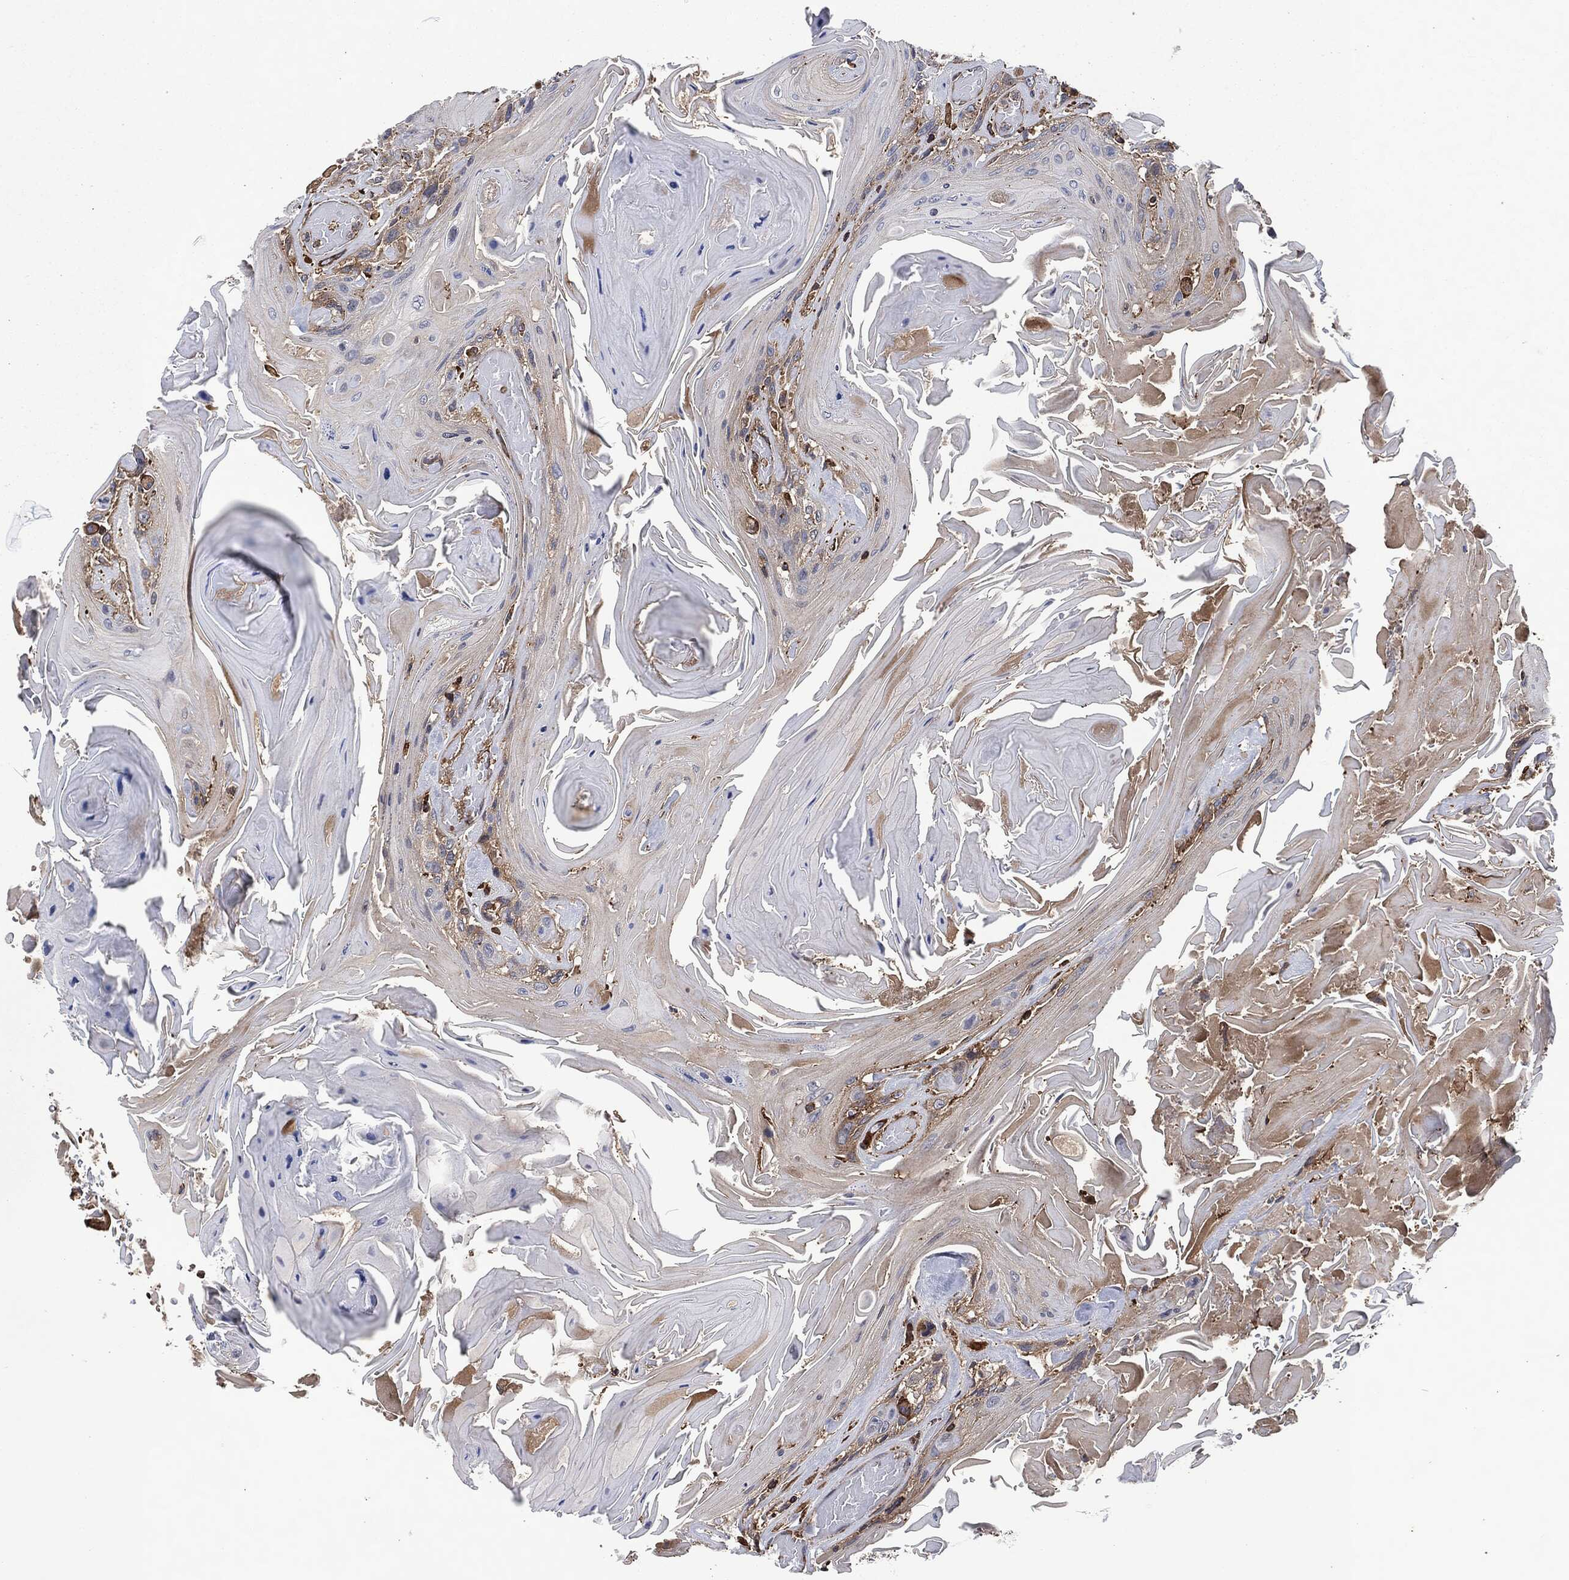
{"staining": {"intensity": "moderate", "quantity": "<25%", "location": "cytoplasmic/membranous"}, "tissue": "head and neck cancer", "cell_type": "Tumor cells", "image_type": "cancer", "snomed": [{"axis": "morphology", "description": "Squamous cell carcinoma, NOS"}, {"axis": "topography", "description": "Head-Neck"}], "caption": "Moderate cytoplasmic/membranous protein staining is identified in approximately <25% of tumor cells in head and neck cancer (squamous cell carcinoma).", "gene": "LGALS9", "patient": {"sex": "female", "age": 59}}